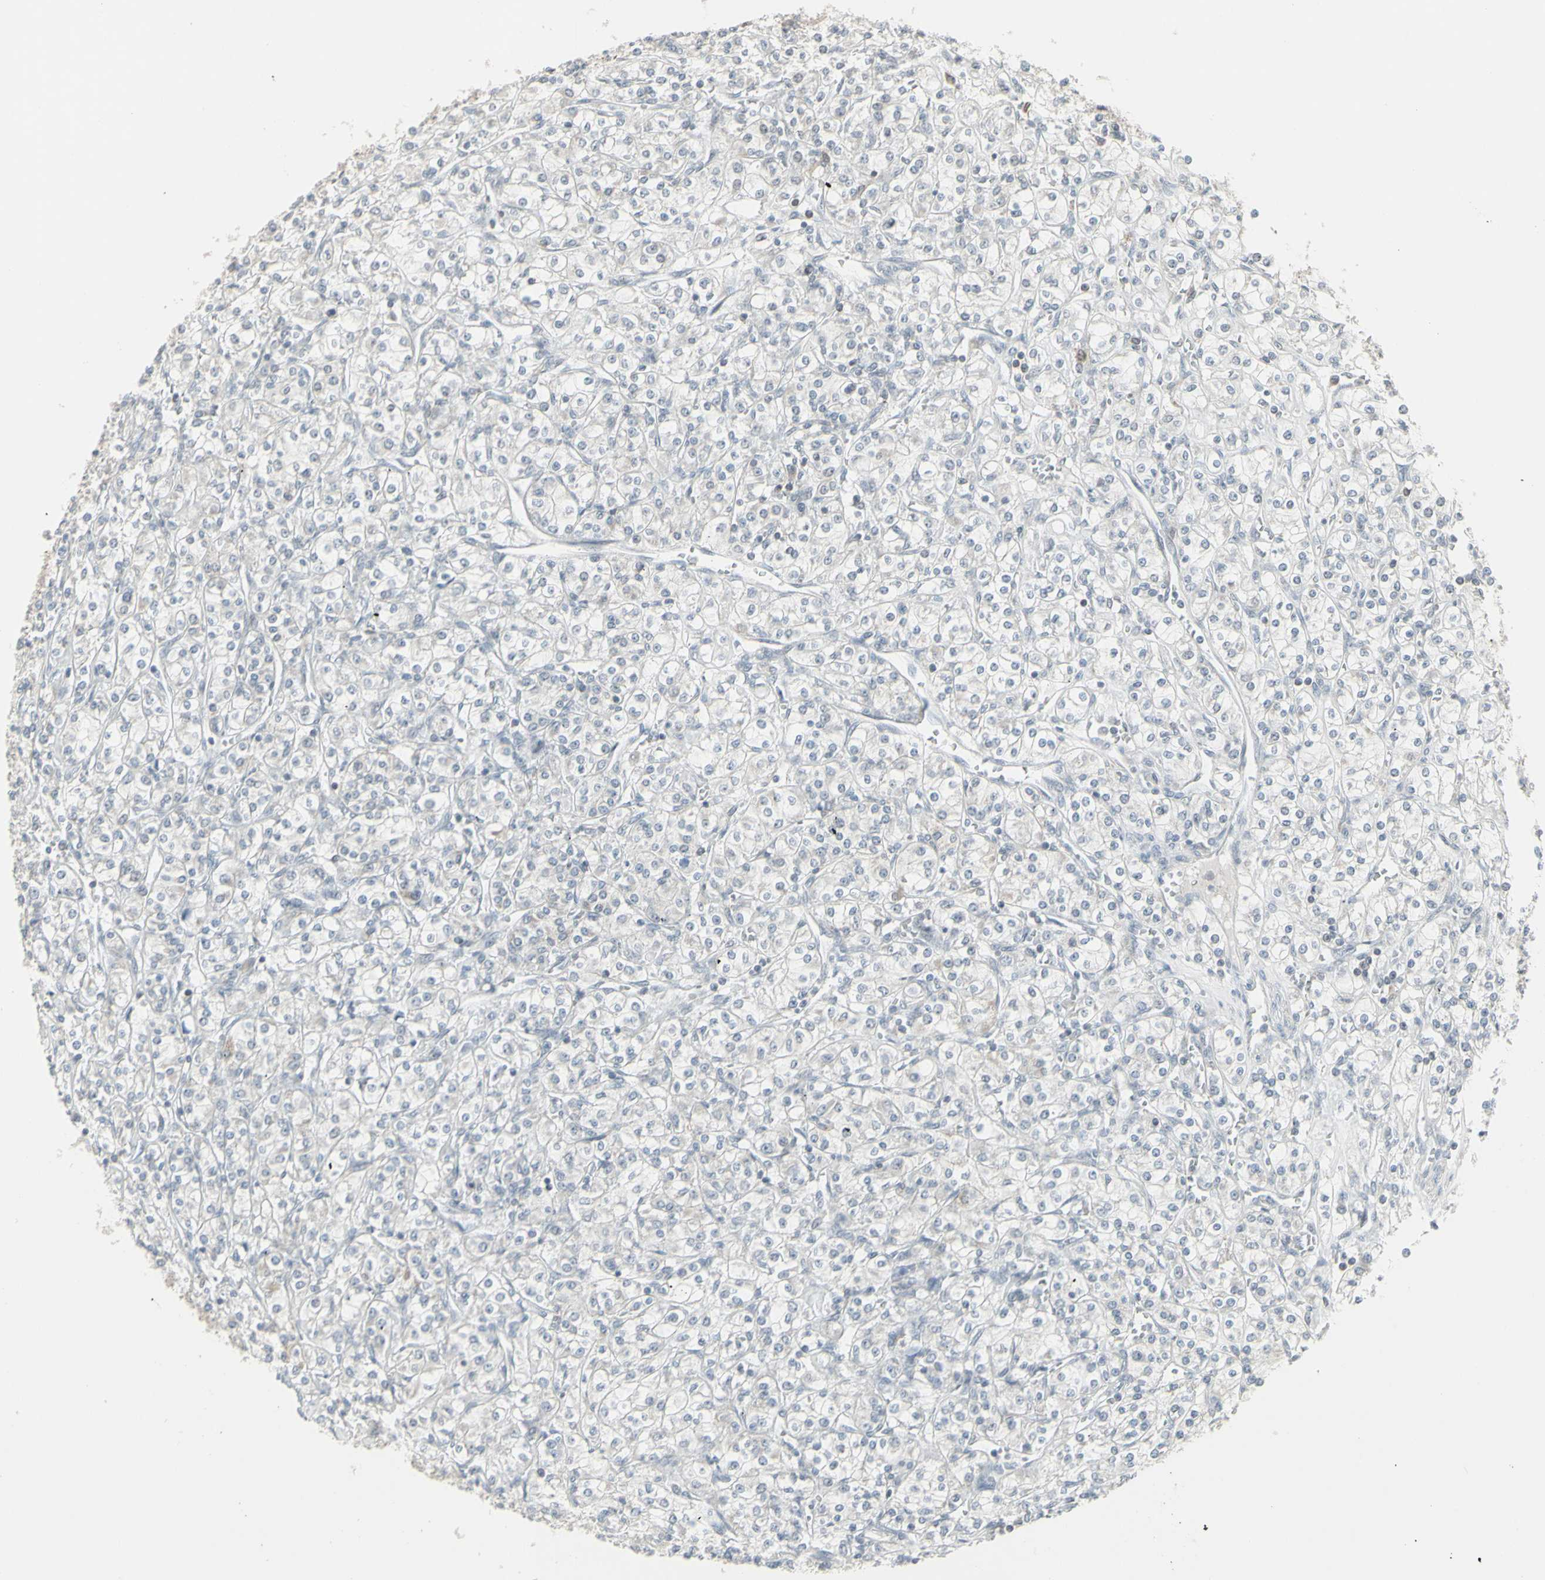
{"staining": {"intensity": "negative", "quantity": "none", "location": "none"}, "tissue": "renal cancer", "cell_type": "Tumor cells", "image_type": "cancer", "snomed": [{"axis": "morphology", "description": "Adenocarcinoma, NOS"}, {"axis": "topography", "description": "Kidney"}], "caption": "Immunohistochemistry (IHC) photomicrograph of neoplastic tissue: renal cancer (adenocarcinoma) stained with DAB demonstrates no significant protein staining in tumor cells.", "gene": "SAMSN1", "patient": {"sex": "male", "age": 77}}